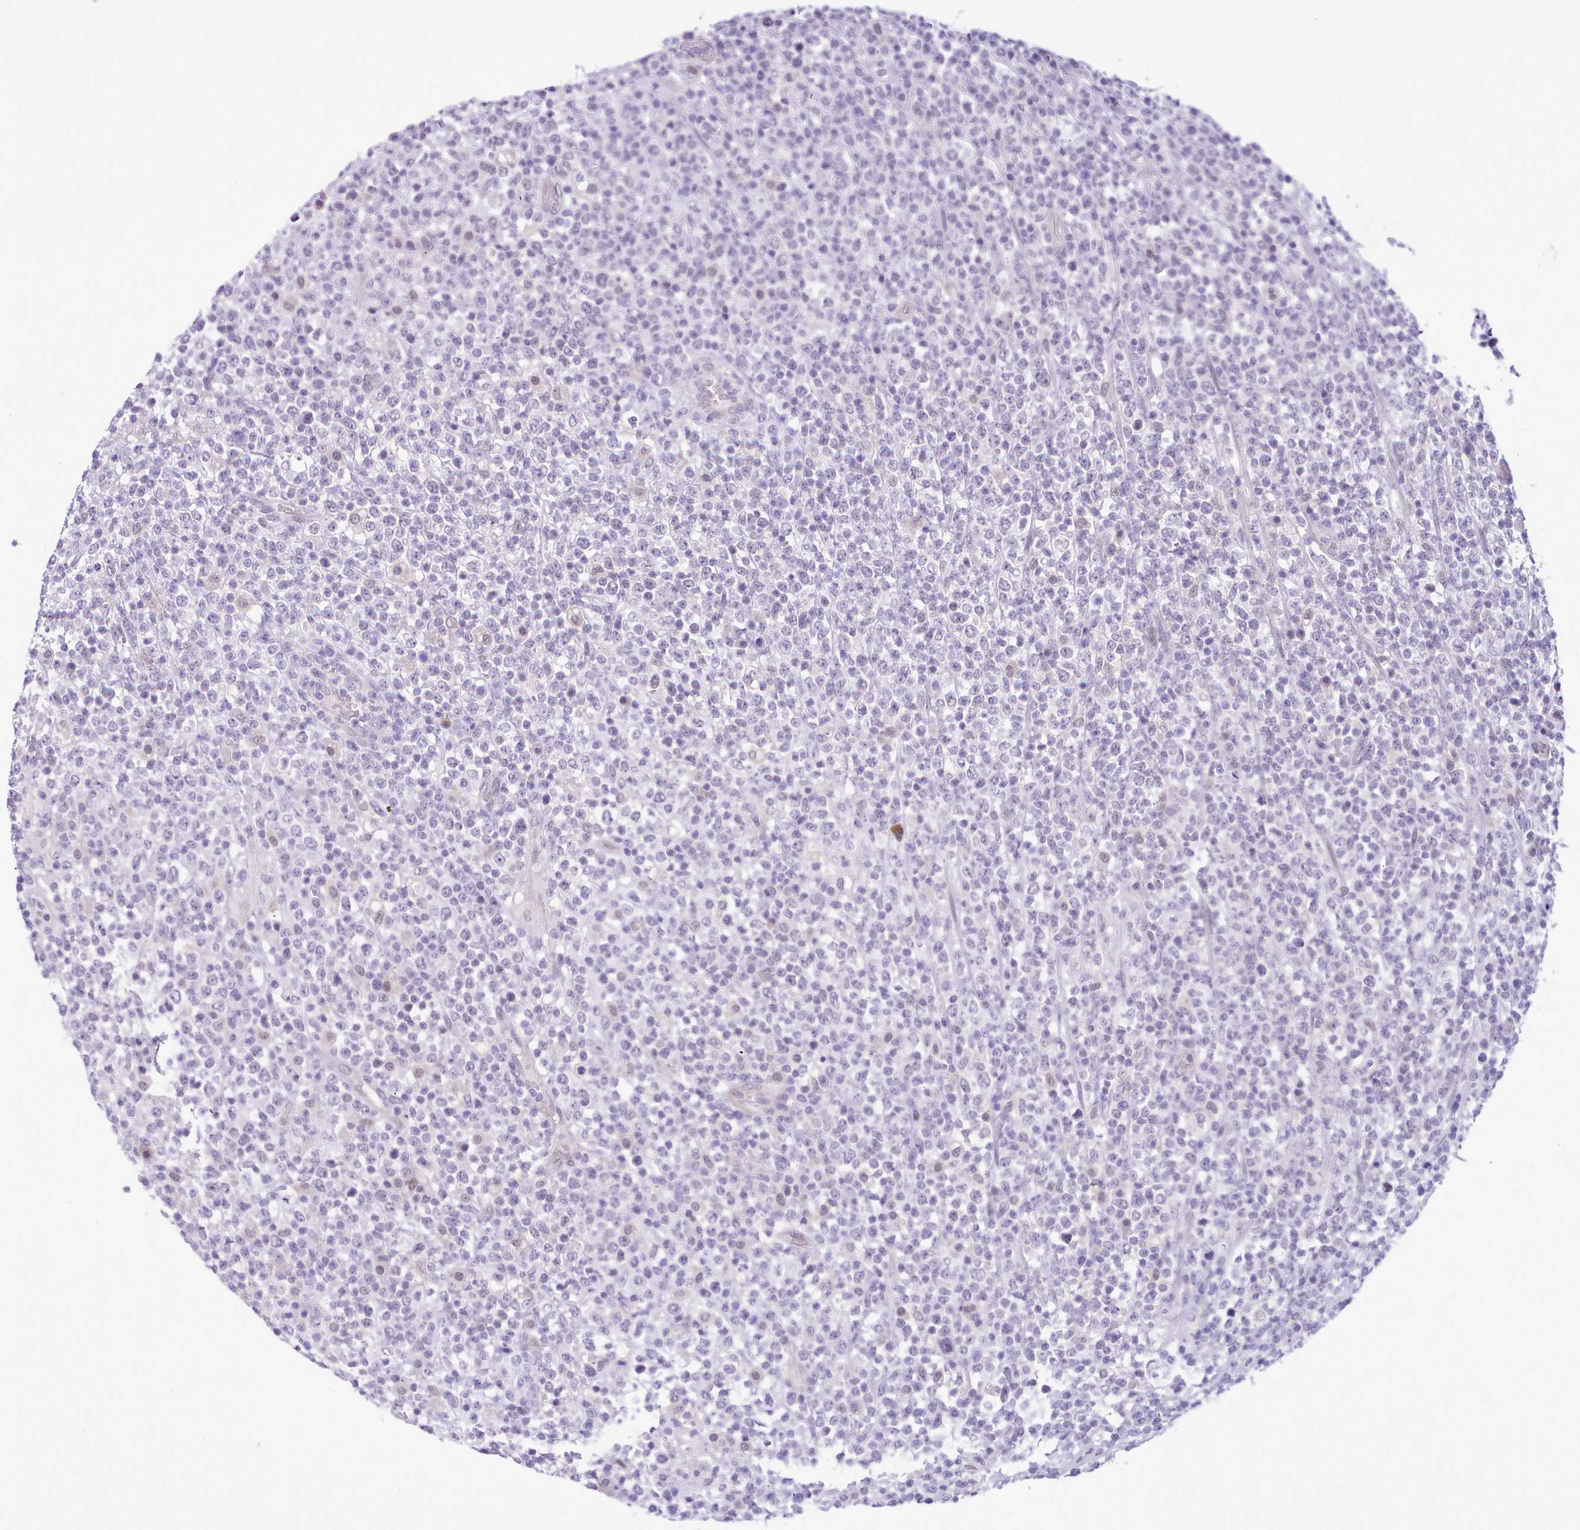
{"staining": {"intensity": "negative", "quantity": "none", "location": "none"}, "tissue": "lymphoma", "cell_type": "Tumor cells", "image_type": "cancer", "snomed": [{"axis": "morphology", "description": "Malignant lymphoma, non-Hodgkin's type, High grade"}, {"axis": "topography", "description": "Colon"}], "caption": "Immunohistochemistry of lymphoma displays no positivity in tumor cells.", "gene": "LRRC37A", "patient": {"sex": "female", "age": 53}}